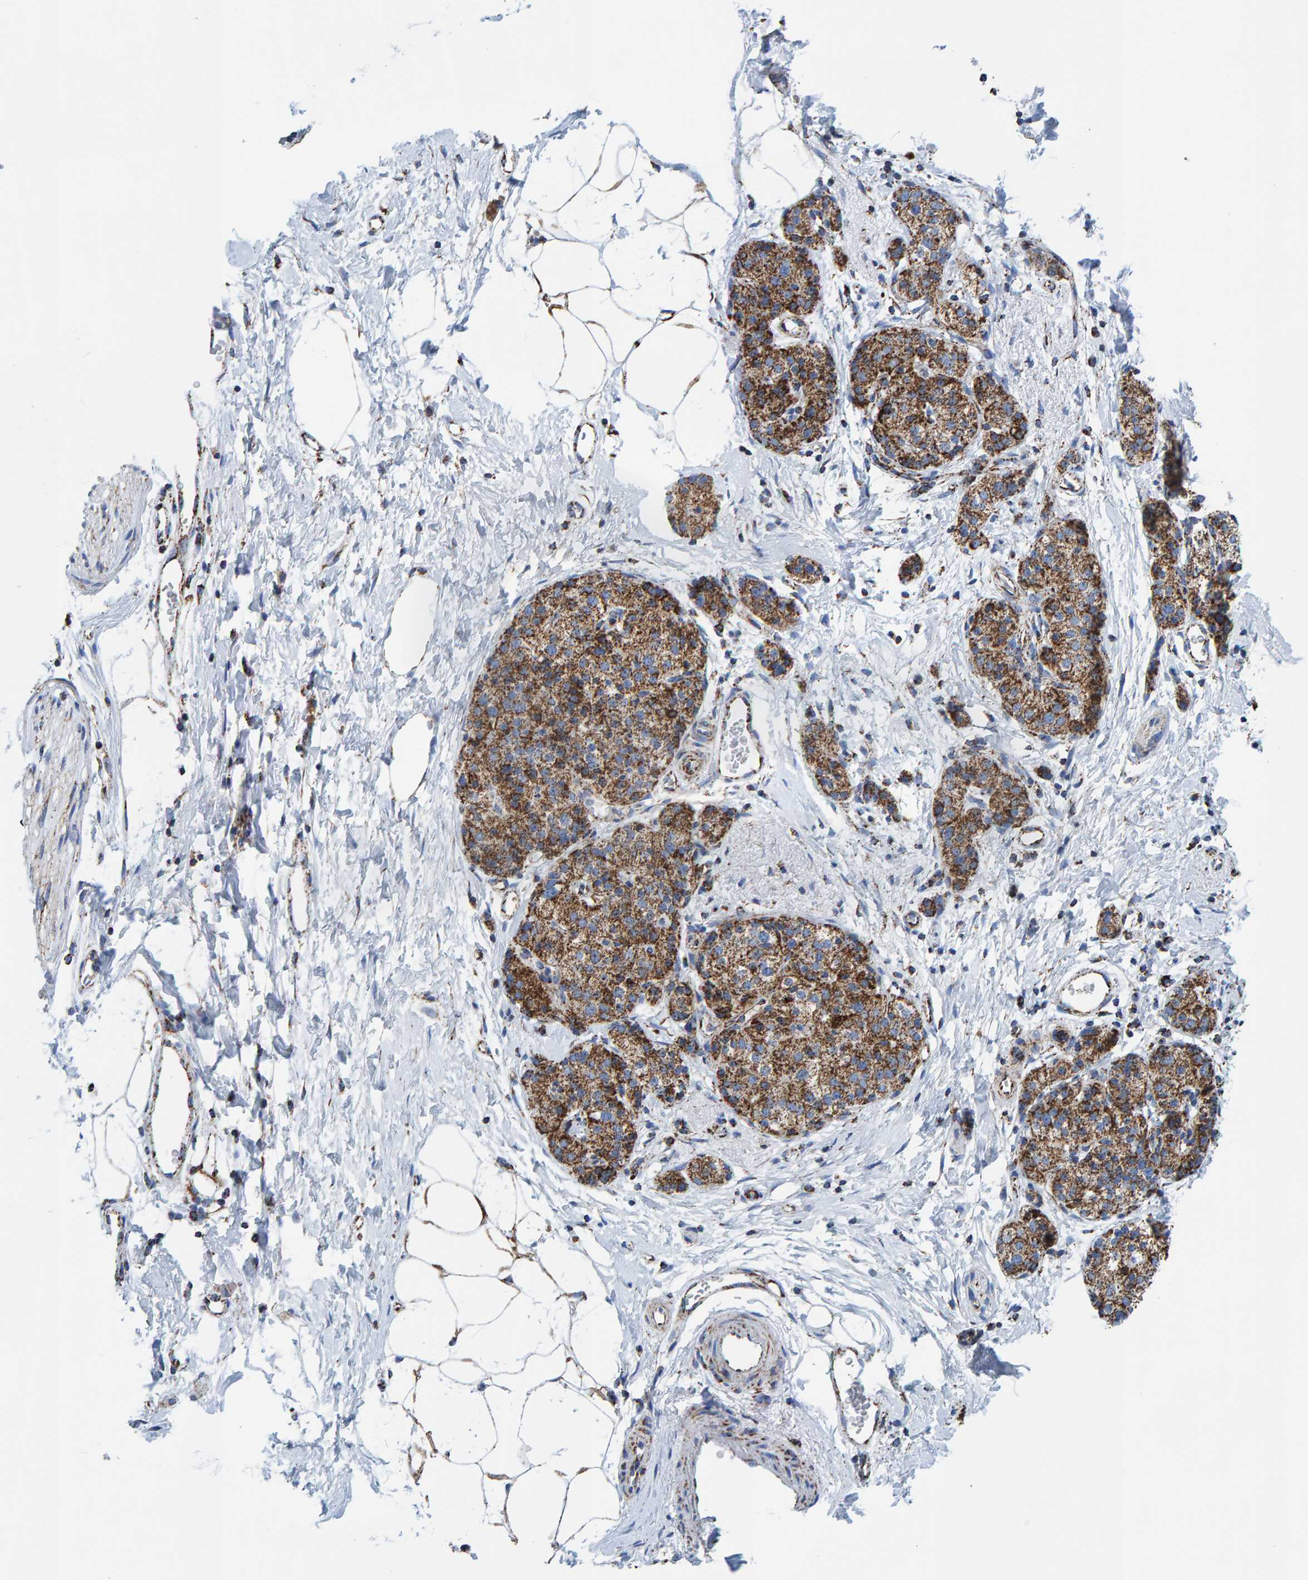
{"staining": {"intensity": "strong", "quantity": ">75%", "location": "cytoplasmic/membranous"}, "tissue": "pancreatic cancer", "cell_type": "Tumor cells", "image_type": "cancer", "snomed": [{"axis": "morphology", "description": "Adenocarcinoma, NOS"}, {"axis": "topography", "description": "Pancreas"}], "caption": "Strong cytoplasmic/membranous expression is seen in approximately >75% of tumor cells in pancreatic cancer.", "gene": "ENSG00000262660", "patient": {"sex": "male", "age": 50}}